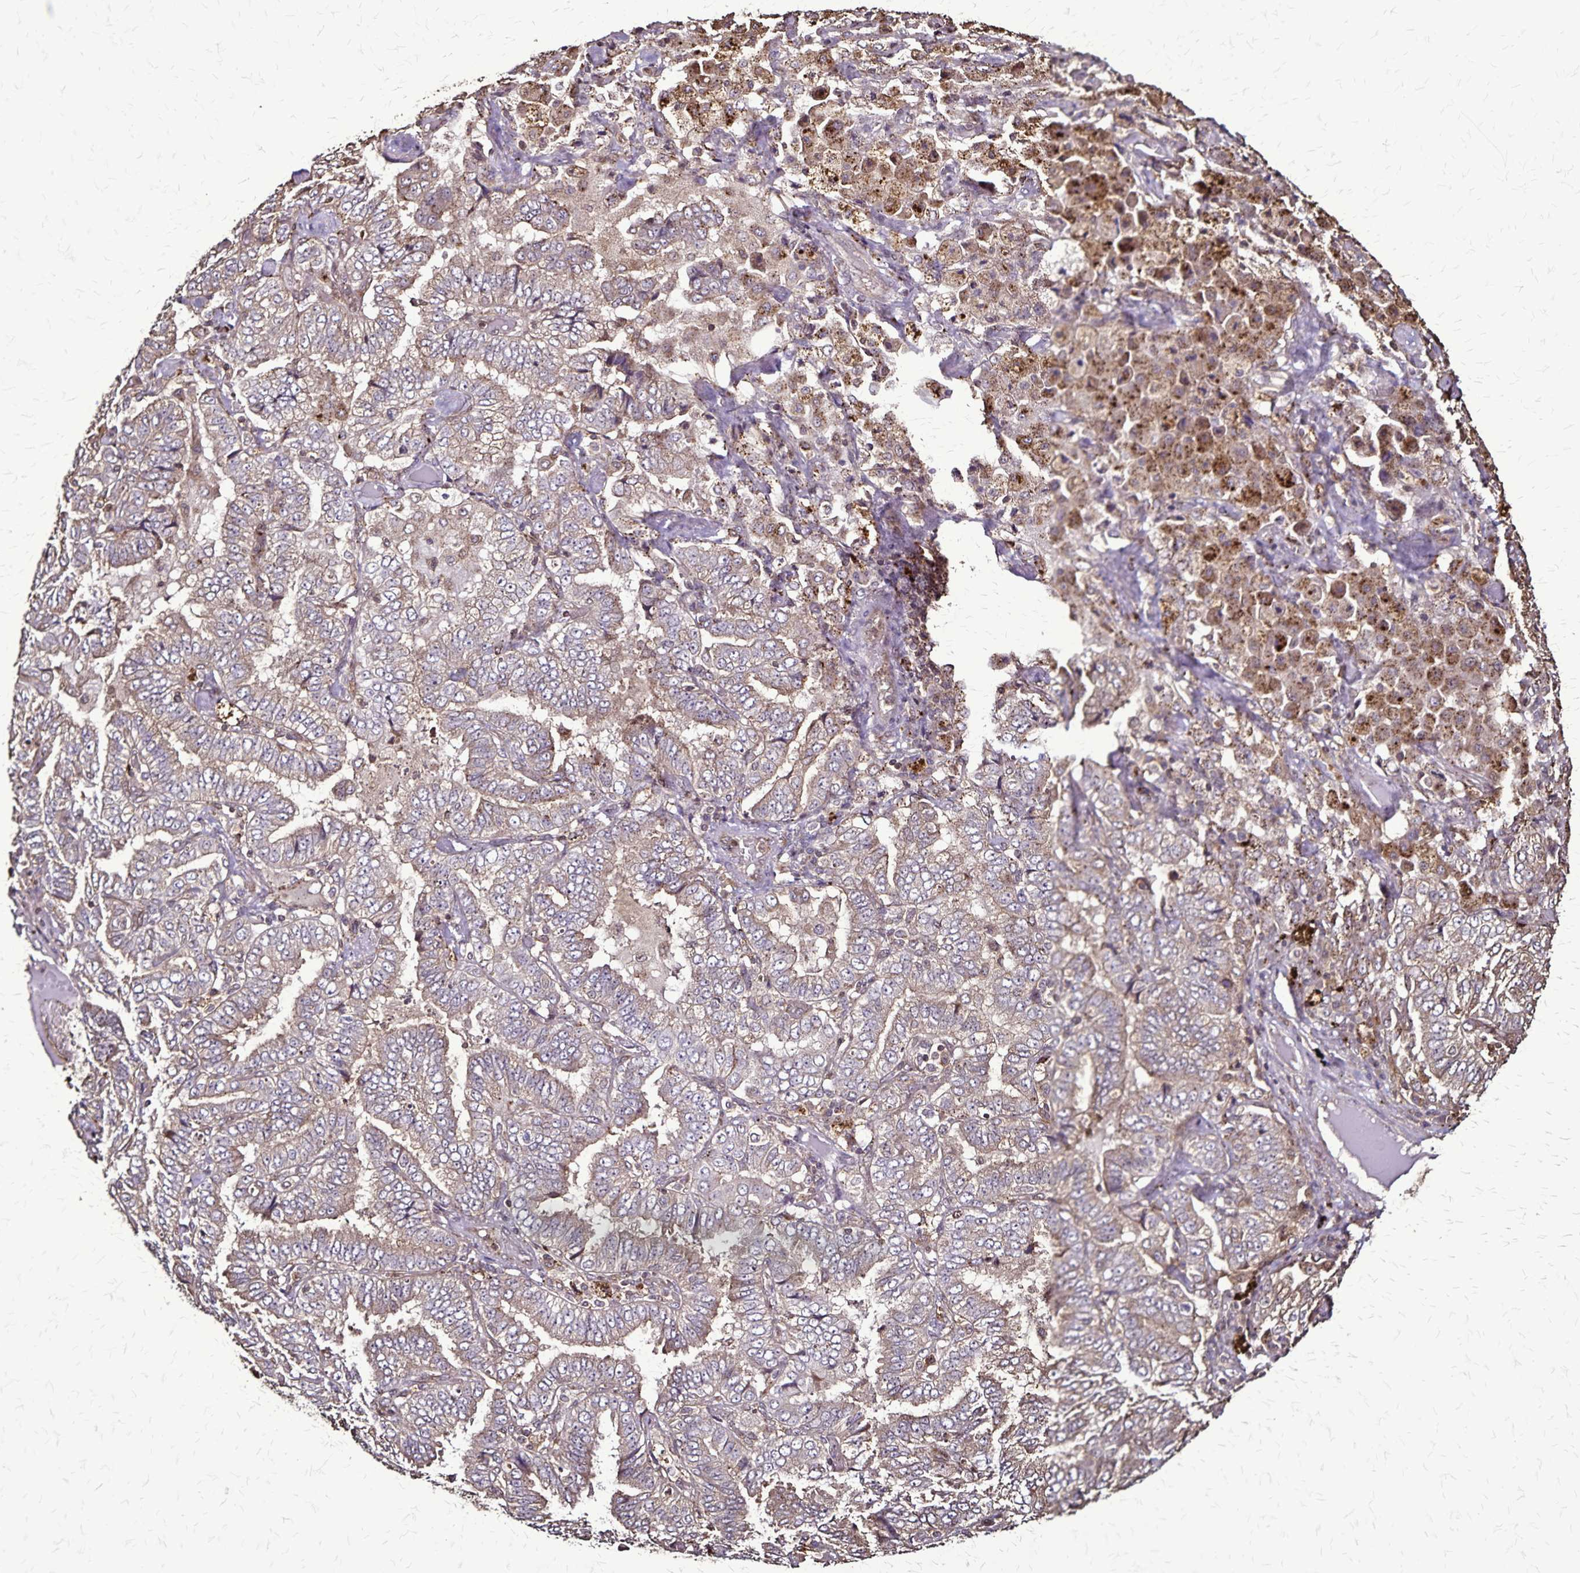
{"staining": {"intensity": "weak", "quantity": "25%-75%", "location": "cytoplasmic/membranous"}, "tissue": "lung cancer", "cell_type": "Tumor cells", "image_type": "cancer", "snomed": [{"axis": "morphology", "description": "Aneuploidy"}, {"axis": "morphology", "description": "Adenocarcinoma, NOS"}, {"axis": "morphology", "description": "Adenocarcinoma, metastatic, NOS"}, {"axis": "topography", "description": "Lymph node"}, {"axis": "topography", "description": "Lung"}], "caption": "Immunohistochemical staining of human lung cancer (metastatic adenocarcinoma) shows low levels of weak cytoplasmic/membranous positivity in approximately 25%-75% of tumor cells. (DAB IHC, brown staining for protein, blue staining for nuclei).", "gene": "CHMP1B", "patient": {"sex": "female", "age": 48}}